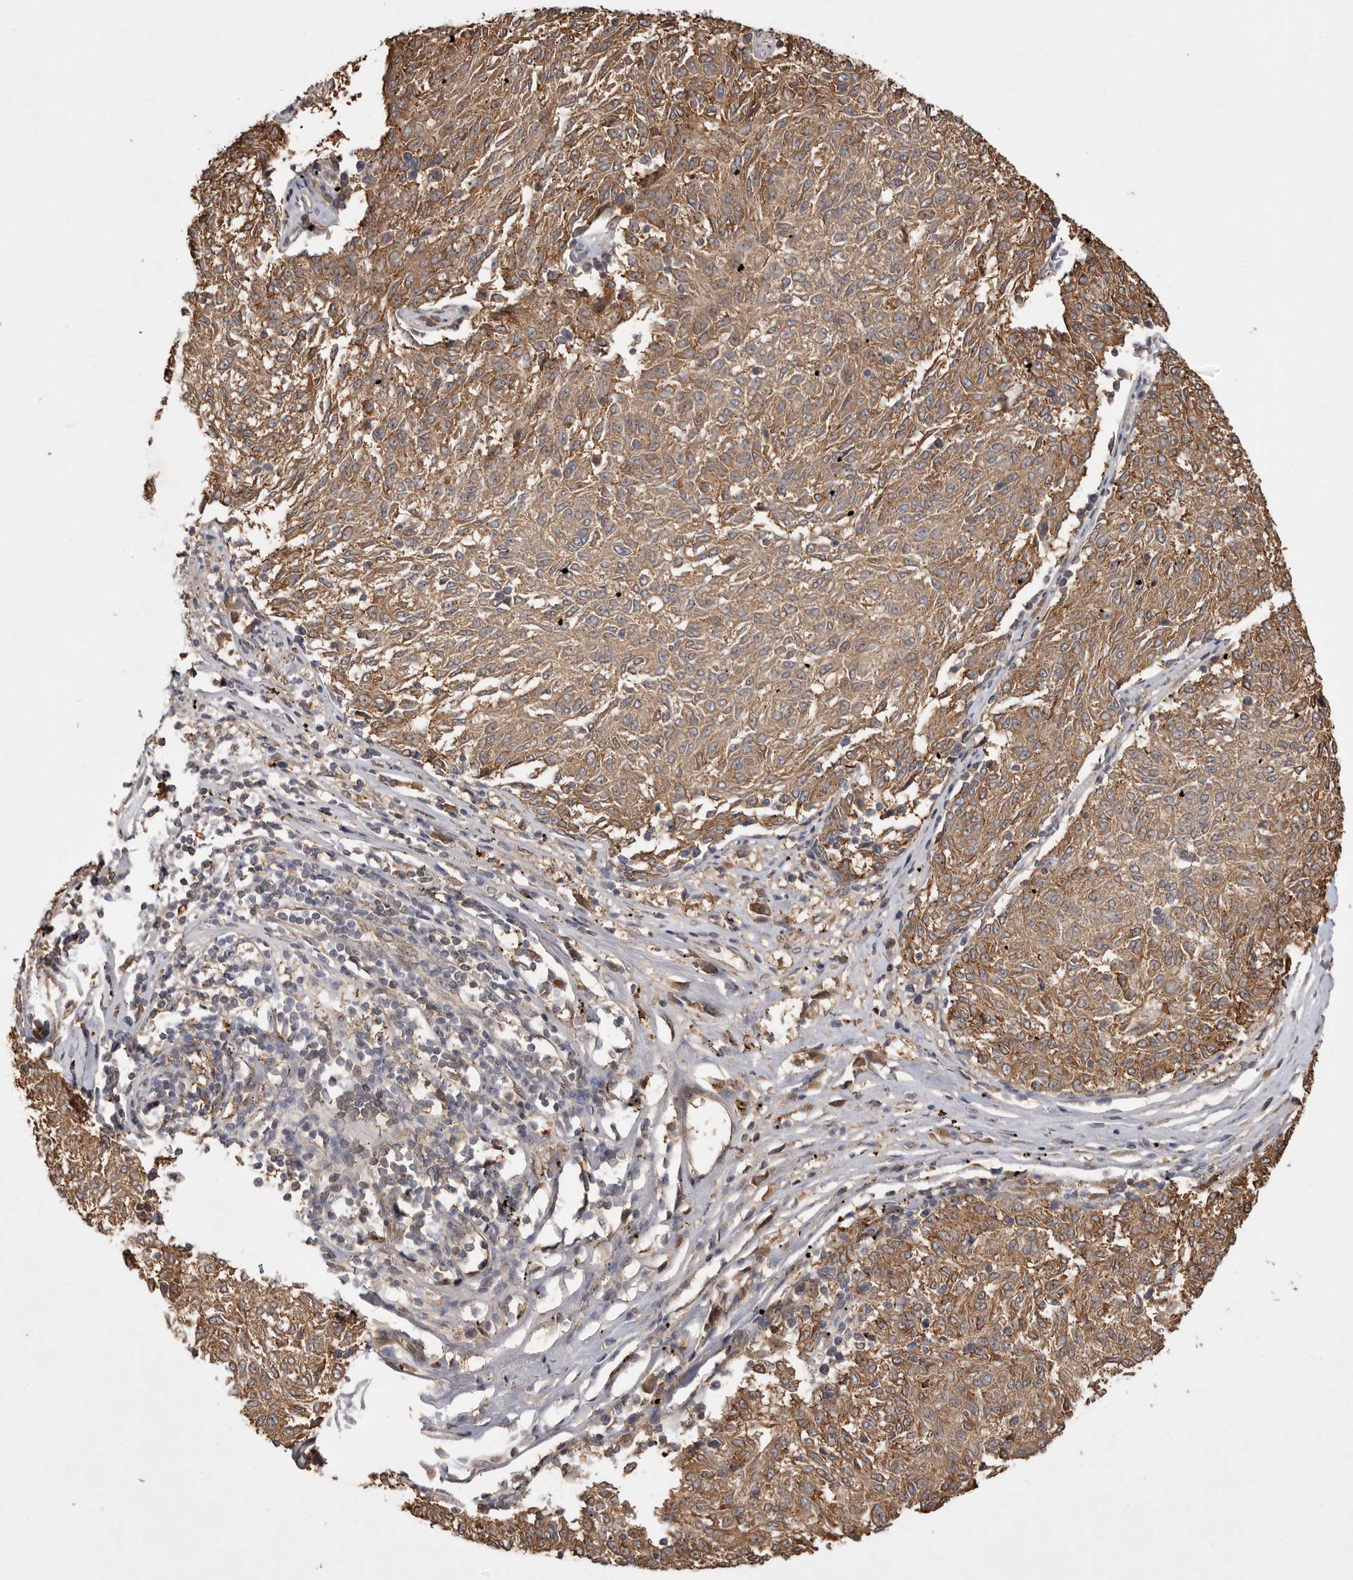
{"staining": {"intensity": "moderate", "quantity": ">75%", "location": "cytoplasmic/membranous"}, "tissue": "melanoma", "cell_type": "Tumor cells", "image_type": "cancer", "snomed": [{"axis": "morphology", "description": "Malignant melanoma, NOS"}, {"axis": "topography", "description": "Skin"}], "caption": "A photomicrograph of human malignant melanoma stained for a protein displays moderate cytoplasmic/membranous brown staining in tumor cells.", "gene": "VN1R4", "patient": {"sex": "female", "age": 72}}